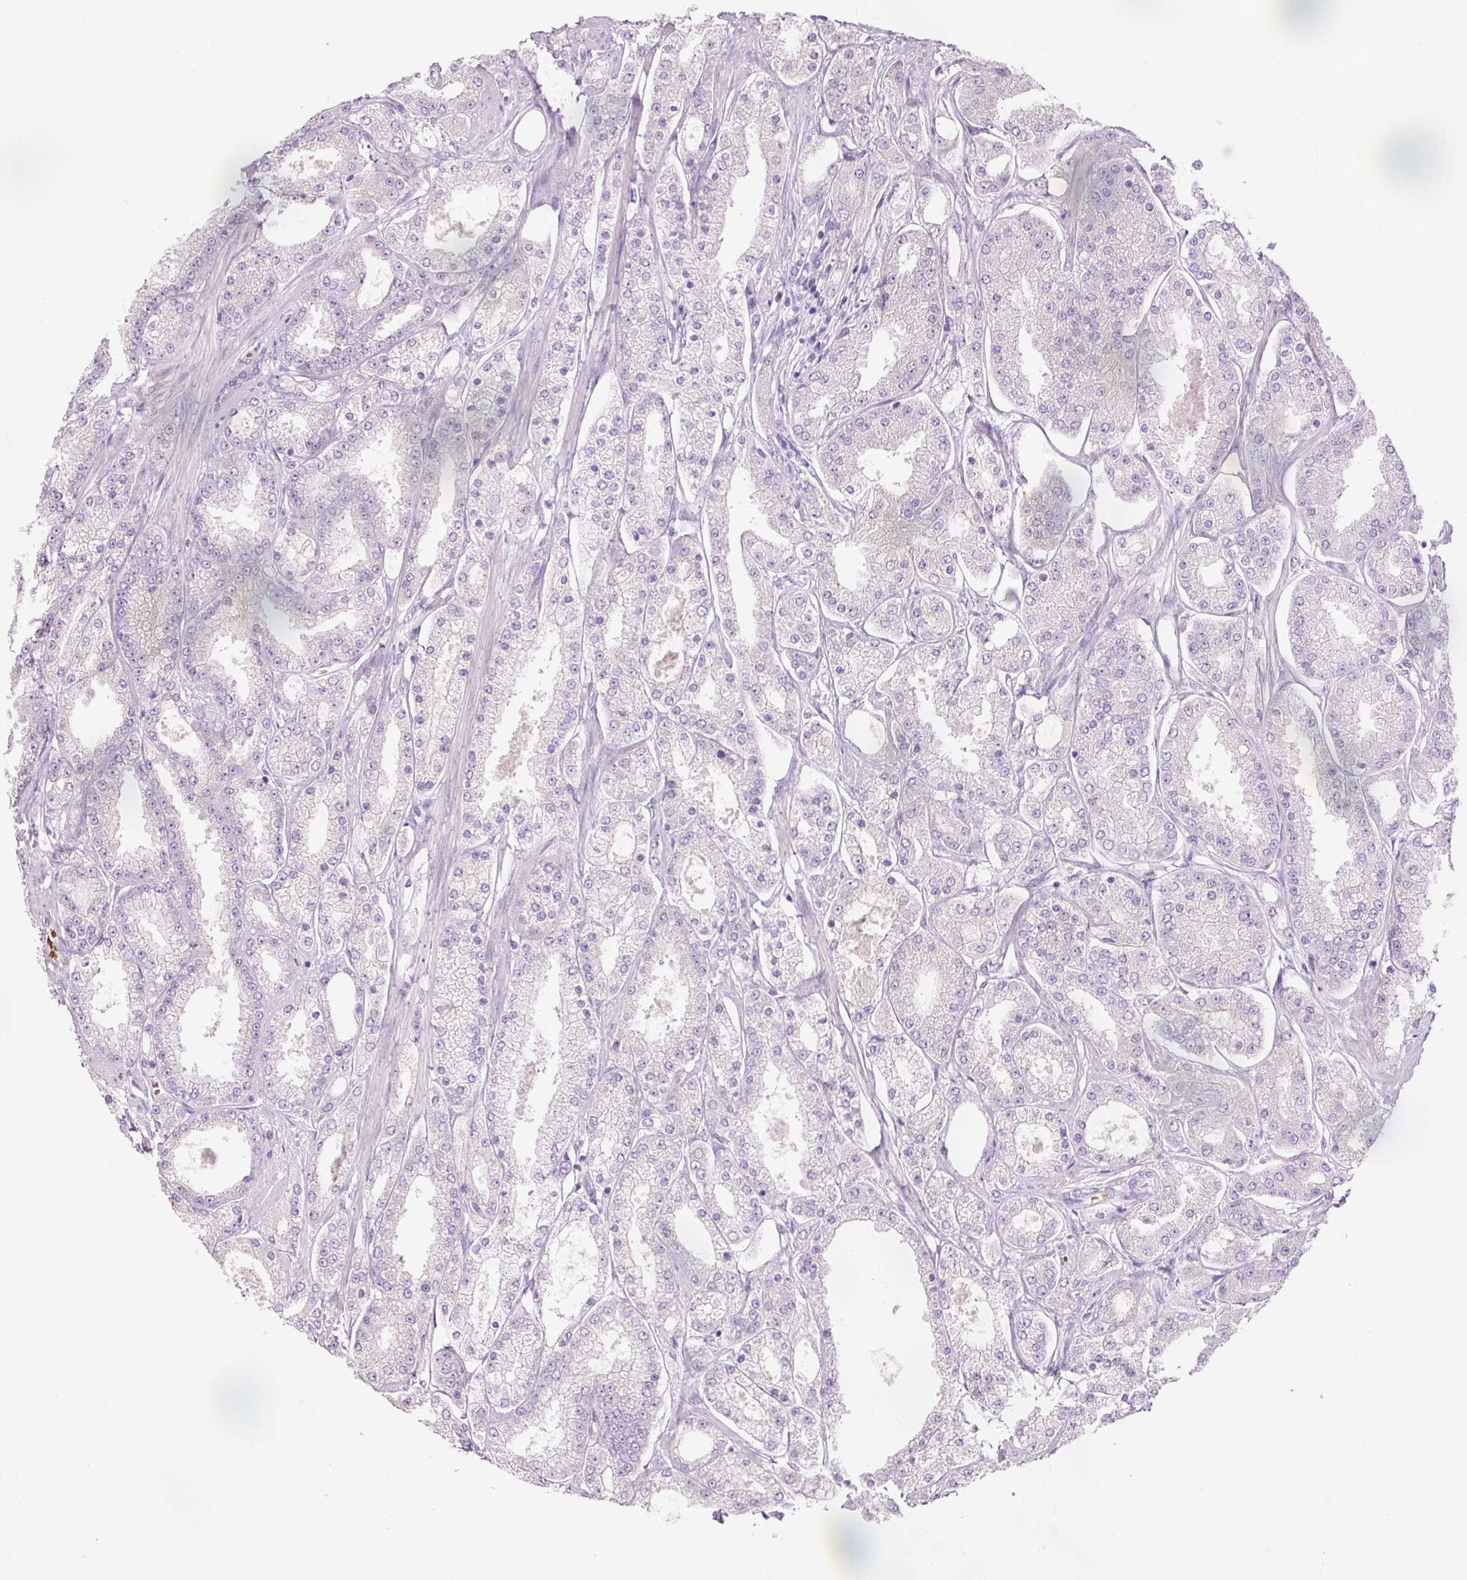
{"staining": {"intensity": "negative", "quantity": "none", "location": "none"}, "tissue": "prostate cancer", "cell_type": "Tumor cells", "image_type": "cancer", "snomed": [{"axis": "morphology", "description": "Adenocarcinoma, High grade"}, {"axis": "topography", "description": "Prostate"}], "caption": "This histopathology image is of prostate adenocarcinoma (high-grade) stained with IHC to label a protein in brown with the nuclei are counter-stained blue. There is no positivity in tumor cells.", "gene": "DHRS11", "patient": {"sex": "male", "age": 69}}